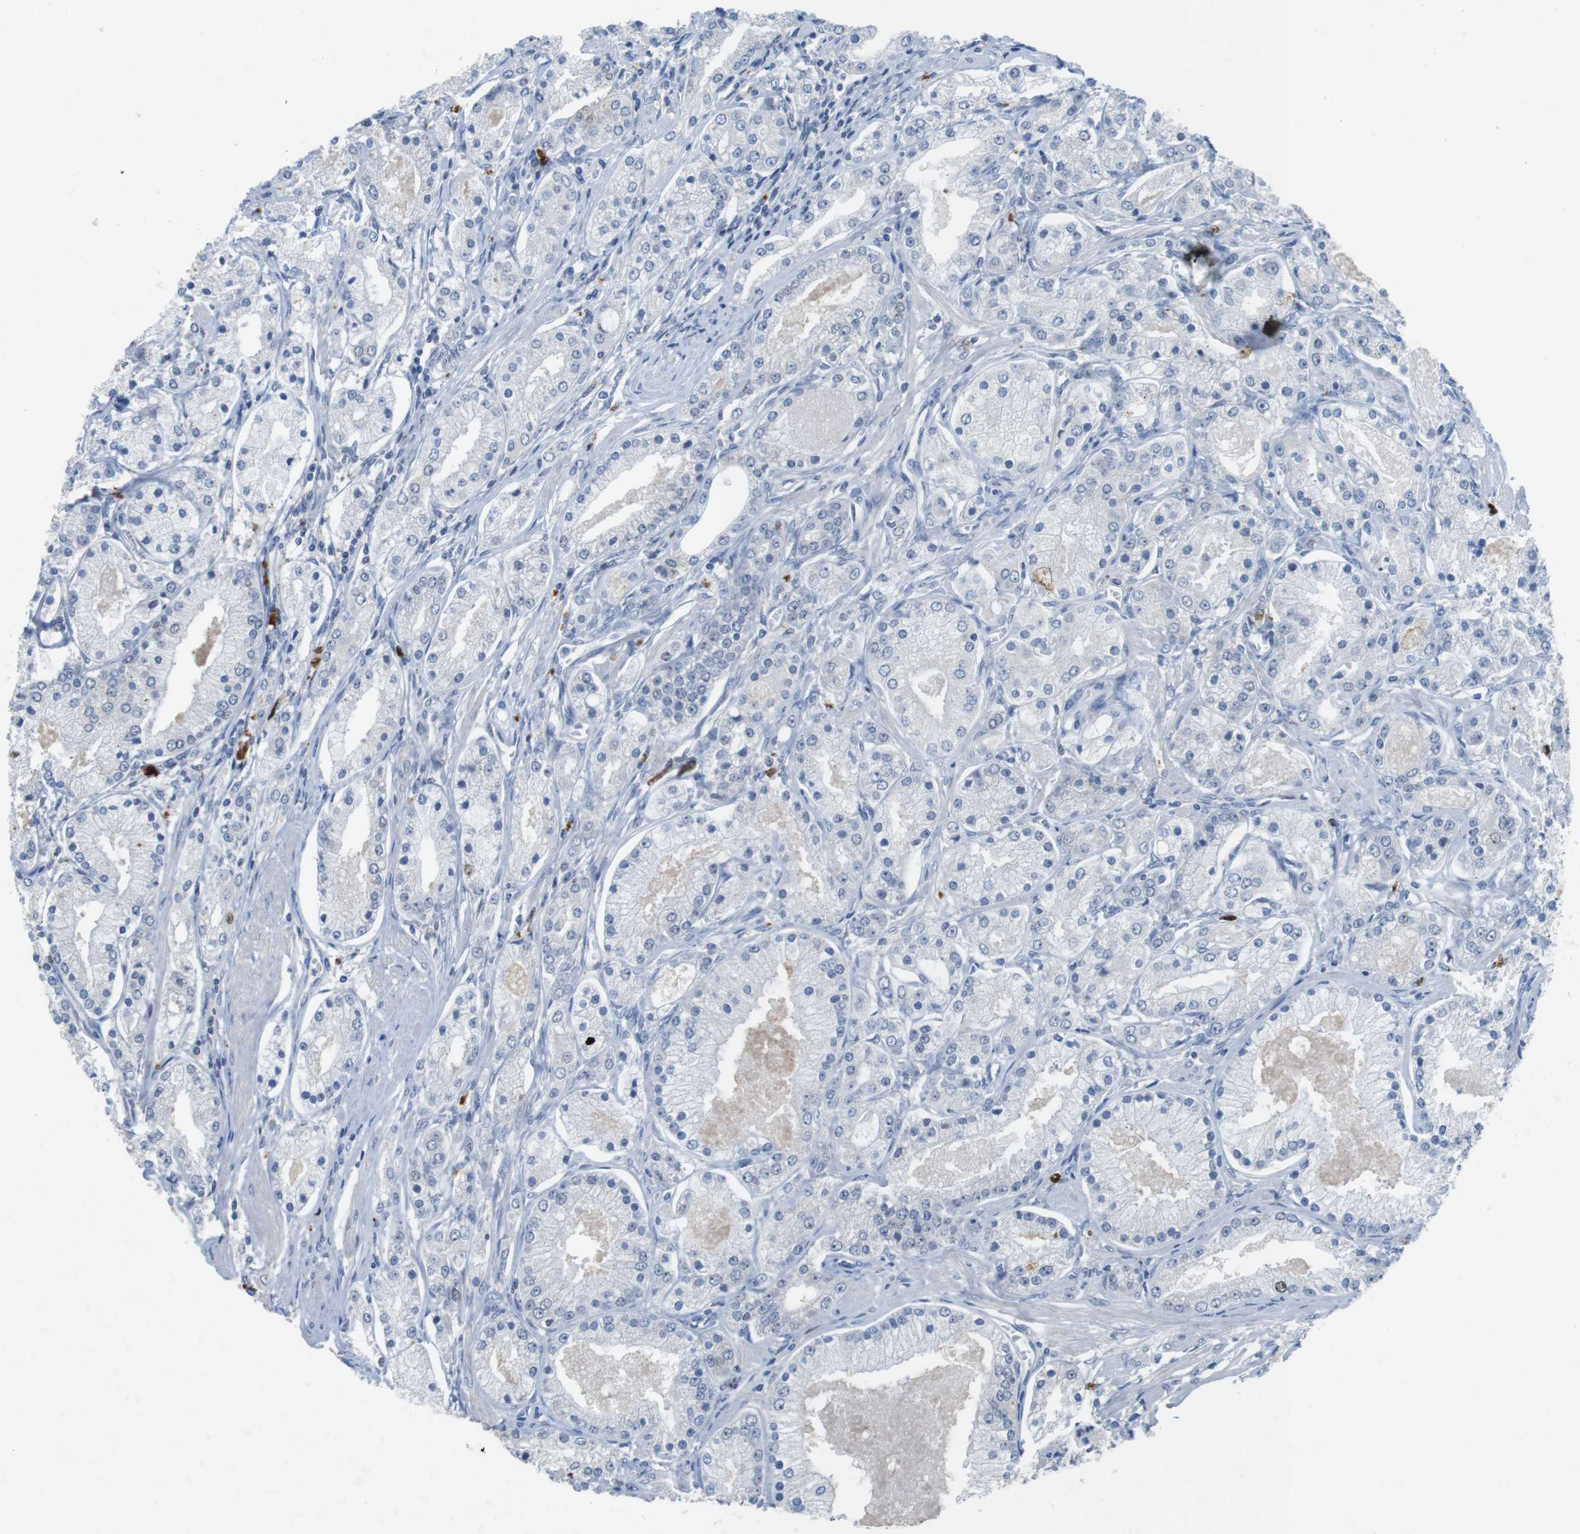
{"staining": {"intensity": "negative", "quantity": "none", "location": "none"}, "tissue": "prostate cancer", "cell_type": "Tumor cells", "image_type": "cancer", "snomed": [{"axis": "morphology", "description": "Adenocarcinoma, High grade"}, {"axis": "topography", "description": "Prostate"}], "caption": "Immunohistochemistry (IHC) micrograph of human adenocarcinoma (high-grade) (prostate) stained for a protein (brown), which shows no staining in tumor cells.", "gene": "KPNA2", "patient": {"sex": "male", "age": 66}}